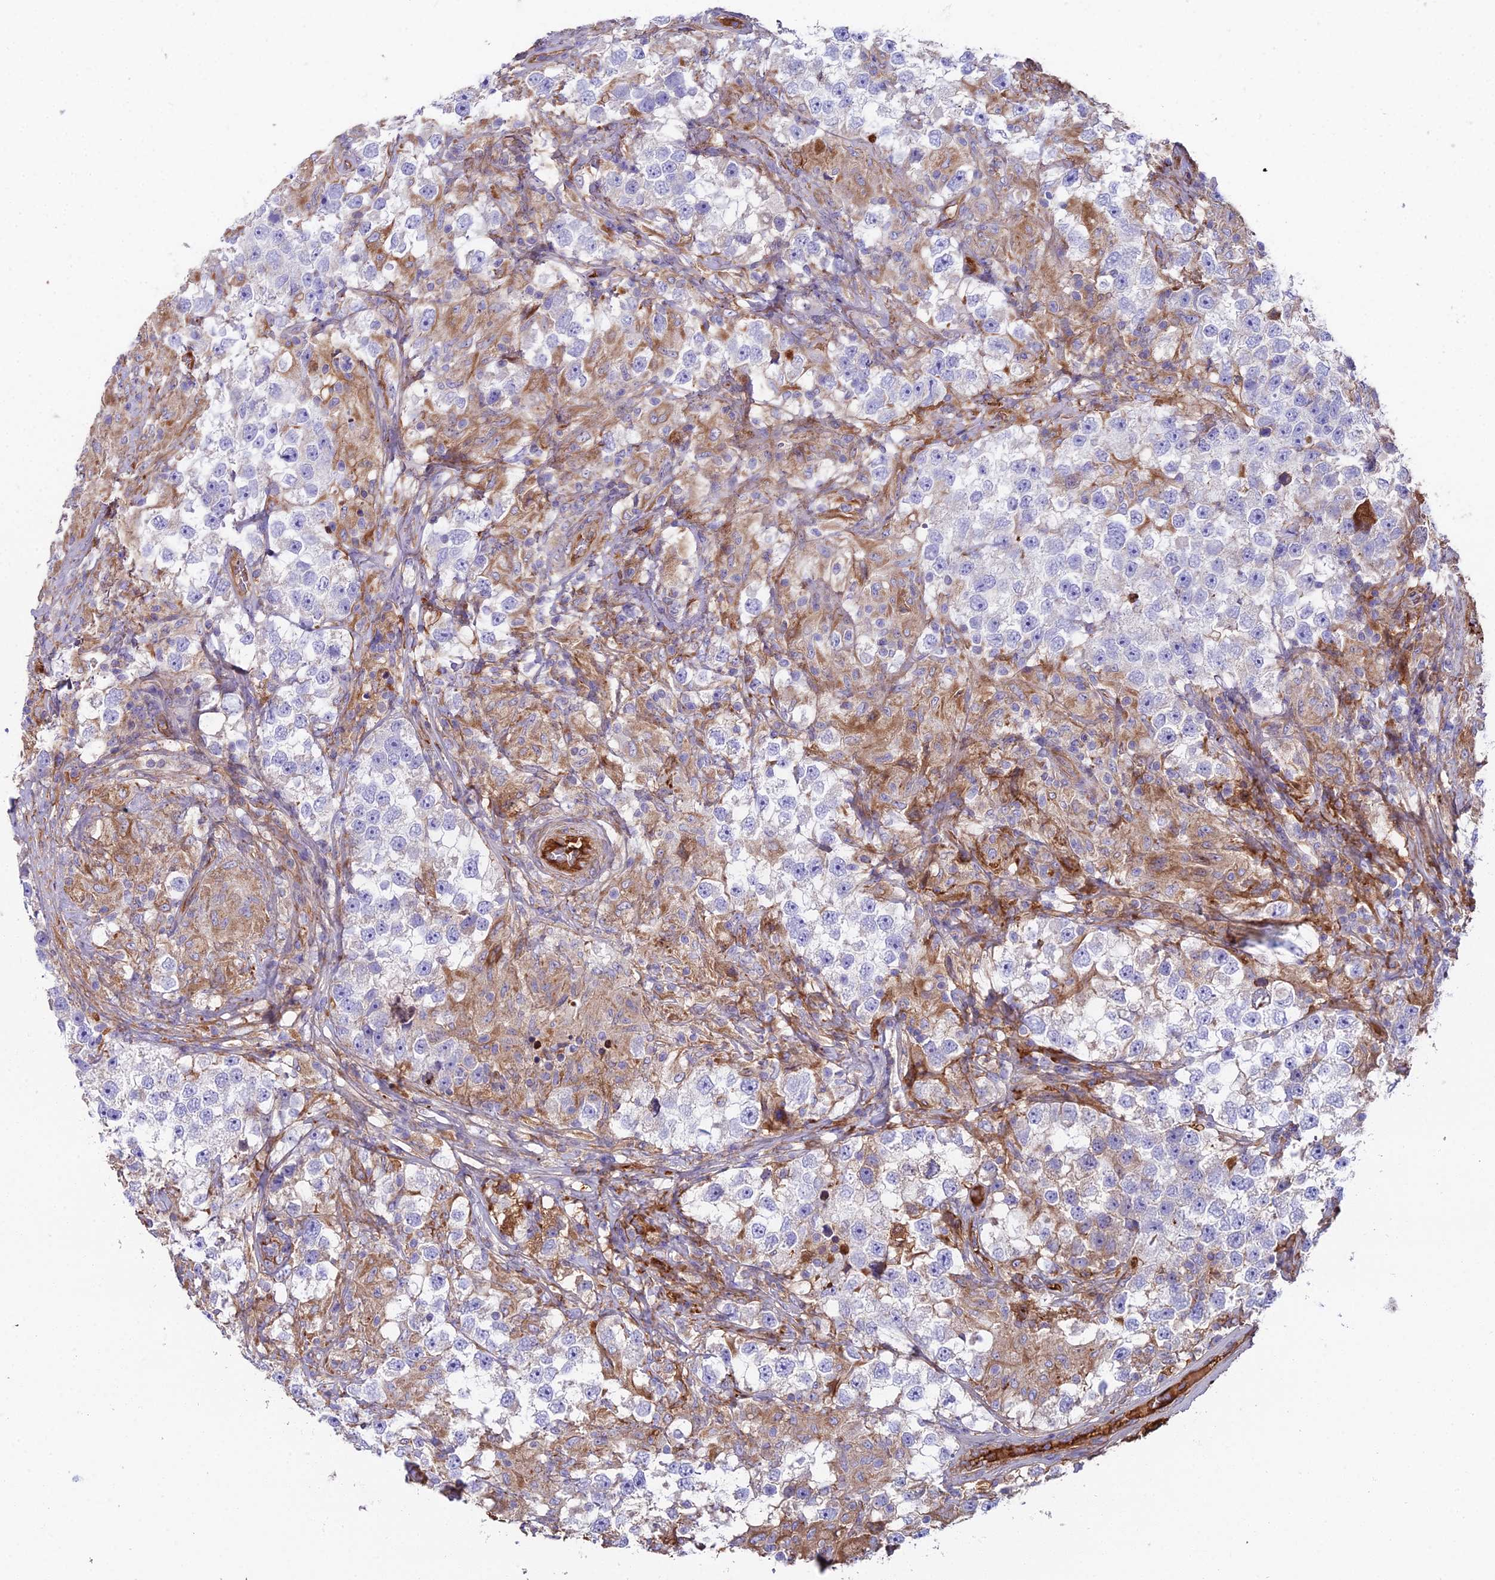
{"staining": {"intensity": "moderate", "quantity": "<25%", "location": "cytoplasmic/membranous"}, "tissue": "testis cancer", "cell_type": "Tumor cells", "image_type": "cancer", "snomed": [{"axis": "morphology", "description": "Seminoma, NOS"}, {"axis": "topography", "description": "Testis"}], "caption": "Brown immunohistochemical staining in human testis cancer displays moderate cytoplasmic/membranous positivity in about <25% of tumor cells.", "gene": "BEX4", "patient": {"sex": "male", "age": 46}}